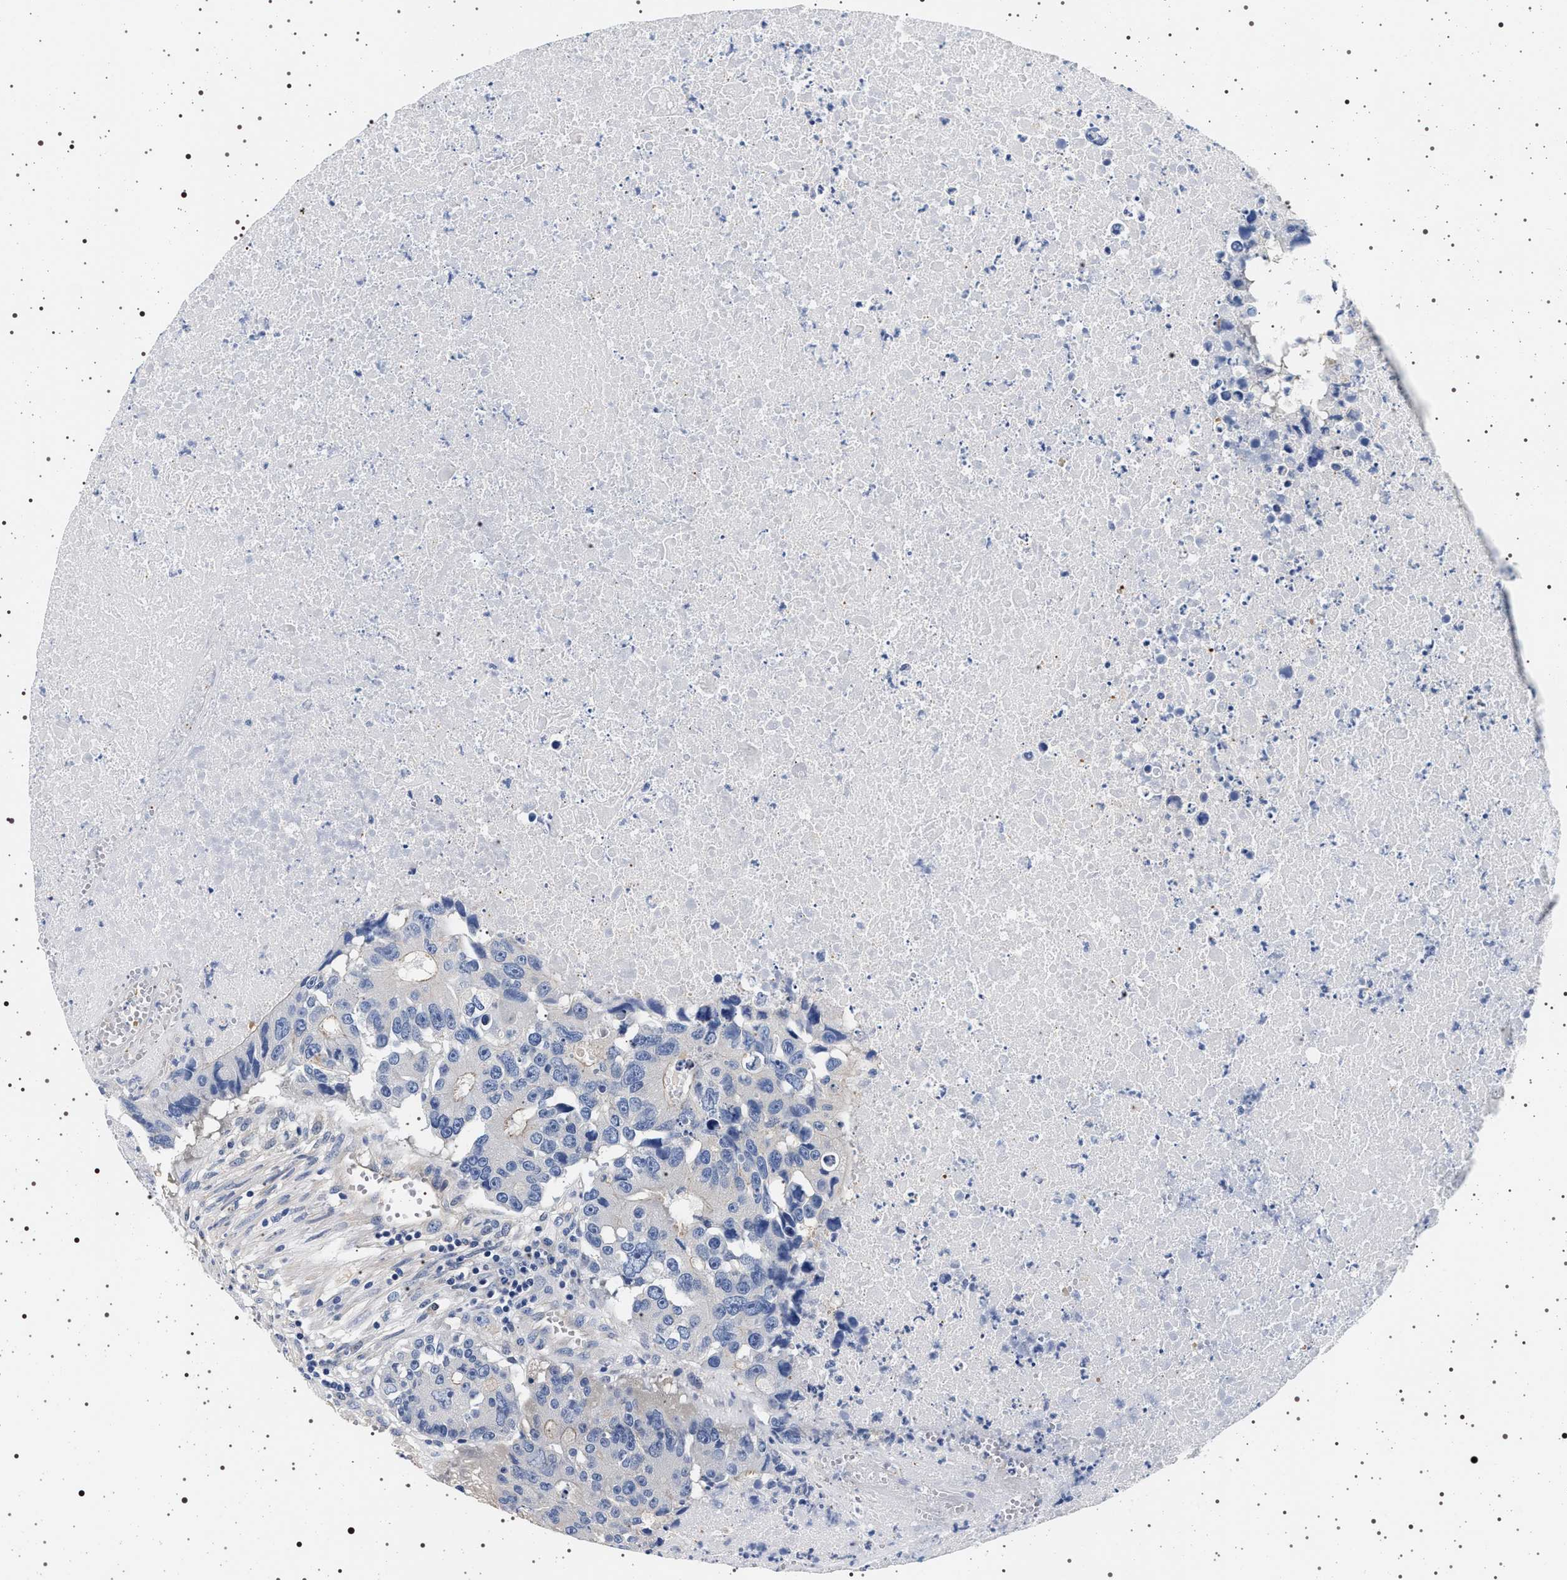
{"staining": {"intensity": "negative", "quantity": "none", "location": "none"}, "tissue": "colorectal cancer", "cell_type": "Tumor cells", "image_type": "cancer", "snomed": [{"axis": "morphology", "description": "Adenocarcinoma, NOS"}, {"axis": "topography", "description": "Colon"}], "caption": "IHC of human colorectal cancer (adenocarcinoma) exhibits no staining in tumor cells.", "gene": "HSD17B1", "patient": {"sex": "male", "age": 87}}